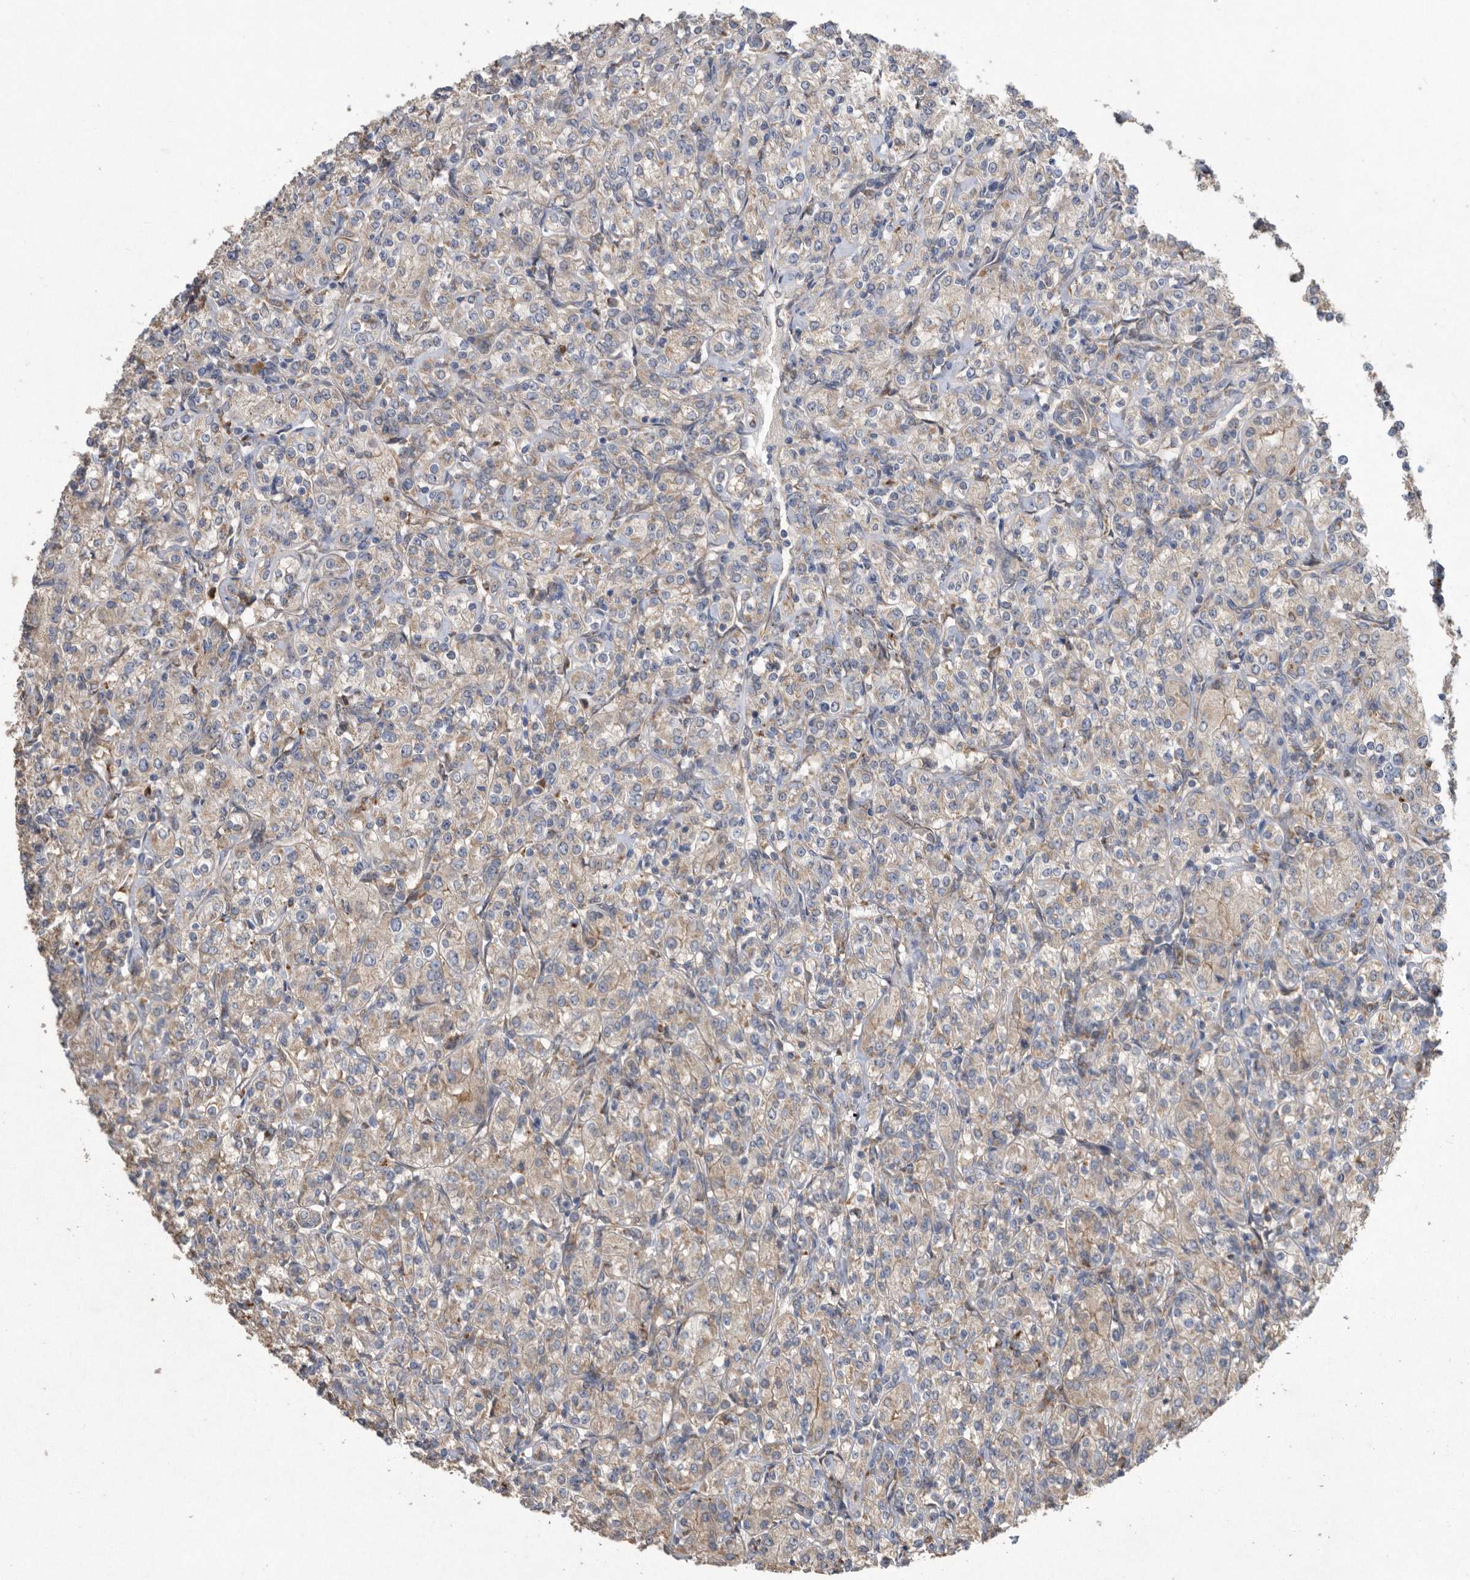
{"staining": {"intensity": "weak", "quantity": "<25%", "location": "cytoplasmic/membranous"}, "tissue": "renal cancer", "cell_type": "Tumor cells", "image_type": "cancer", "snomed": [{"axis": "morphology", "description": "Adenocarcinoma, NOS"}, {"axis": "topography", "description": "Kidney"}], "caption": "The photomicrograph shows no significant positivity in tumor cells of adenocarcinoma (renal).", "gene": "PON2", "patient": {"sex": "male", "age": 77}}